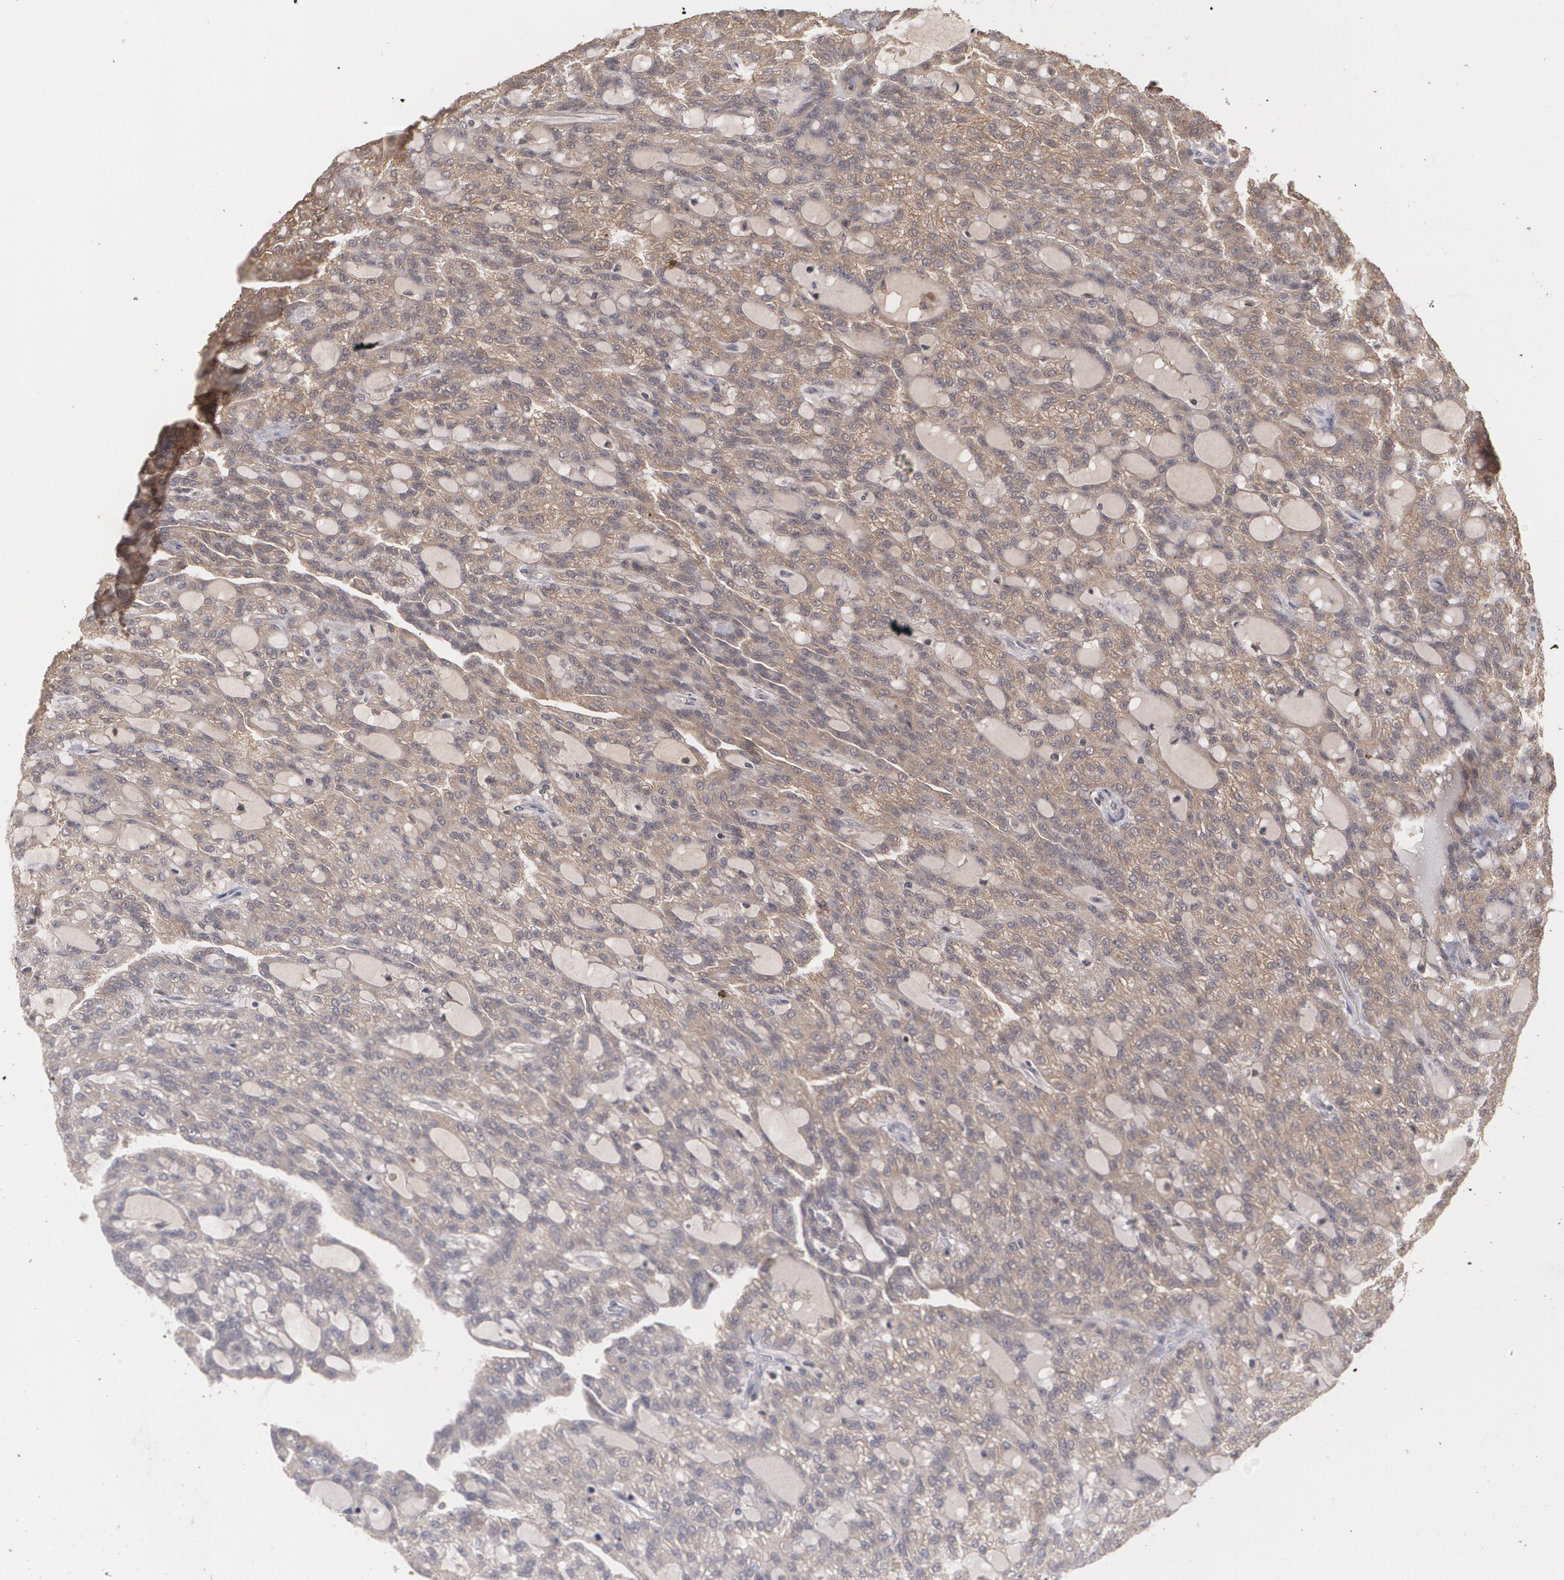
{"staining": {"intensity": "moderate", "quantity": ">75%", "location": "cytoplasmic/membranous"}, "tissue": "renal cancer", "cell_type": "Tumor cells", "image_type": "cancer", "snomed": [{"axis": "morphology", "description": "Adenocarcinoma, NOS"}, {"axis": "topography", "description": "Kidney"}], "caption": "High-power microscopy captured an immunohistochemistry micrograph of adenocarcinoma (renal), revealing moderate cytoplasmic/membranous positivity in about >75% of tumor cells.", "gene": "ARF6", "patient": {"sex": "male", "age": 63}}